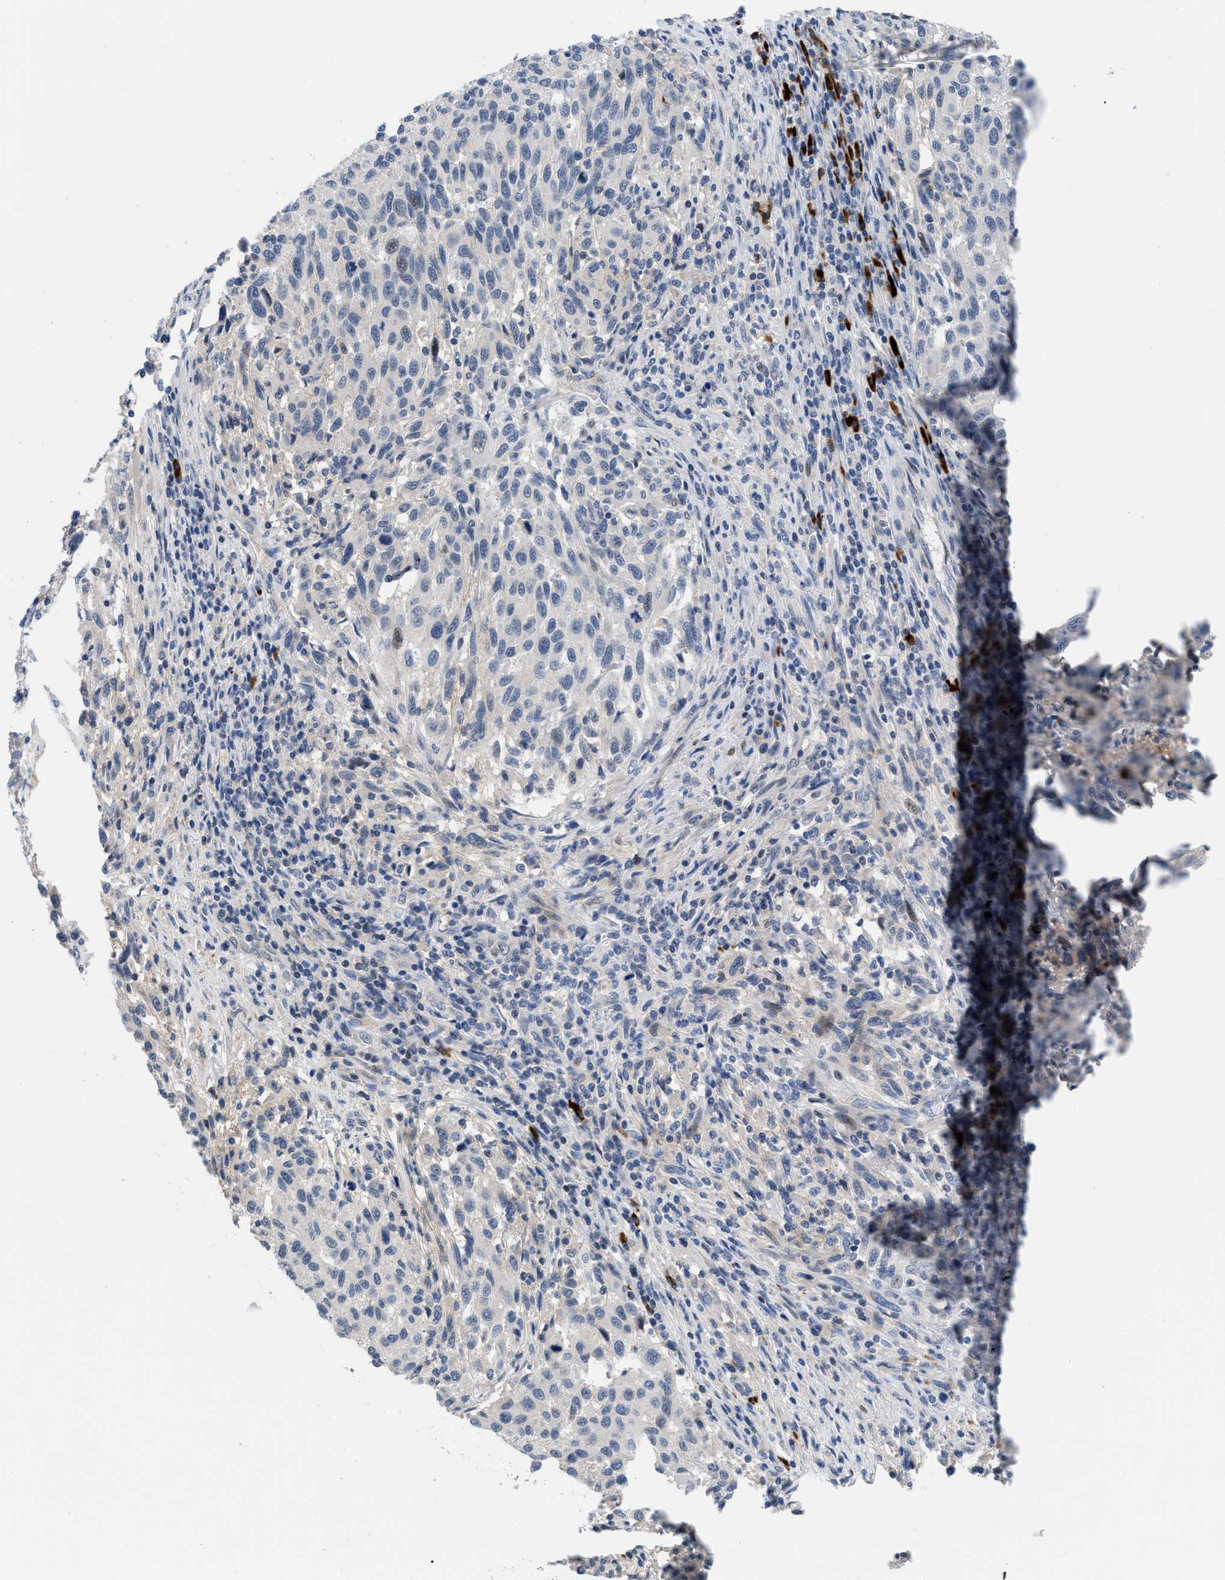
{"staining": {"intensity": "negative", "quantity": "none", "location": "none"}, "tissue": "melanoma", "cell_type": "Tumor cells", "image_type": "cancer", "snomed": [{"axis": "morphology", "description": "Malignant melanoma, Metastatic site"}, {"axis": "topography", "description": "Lymph node"}], "caption": "There is no significant staining in tumor cells of melanoma.", "gene": "OR9K2", "patient": {"sex": "male", "age": 61}}